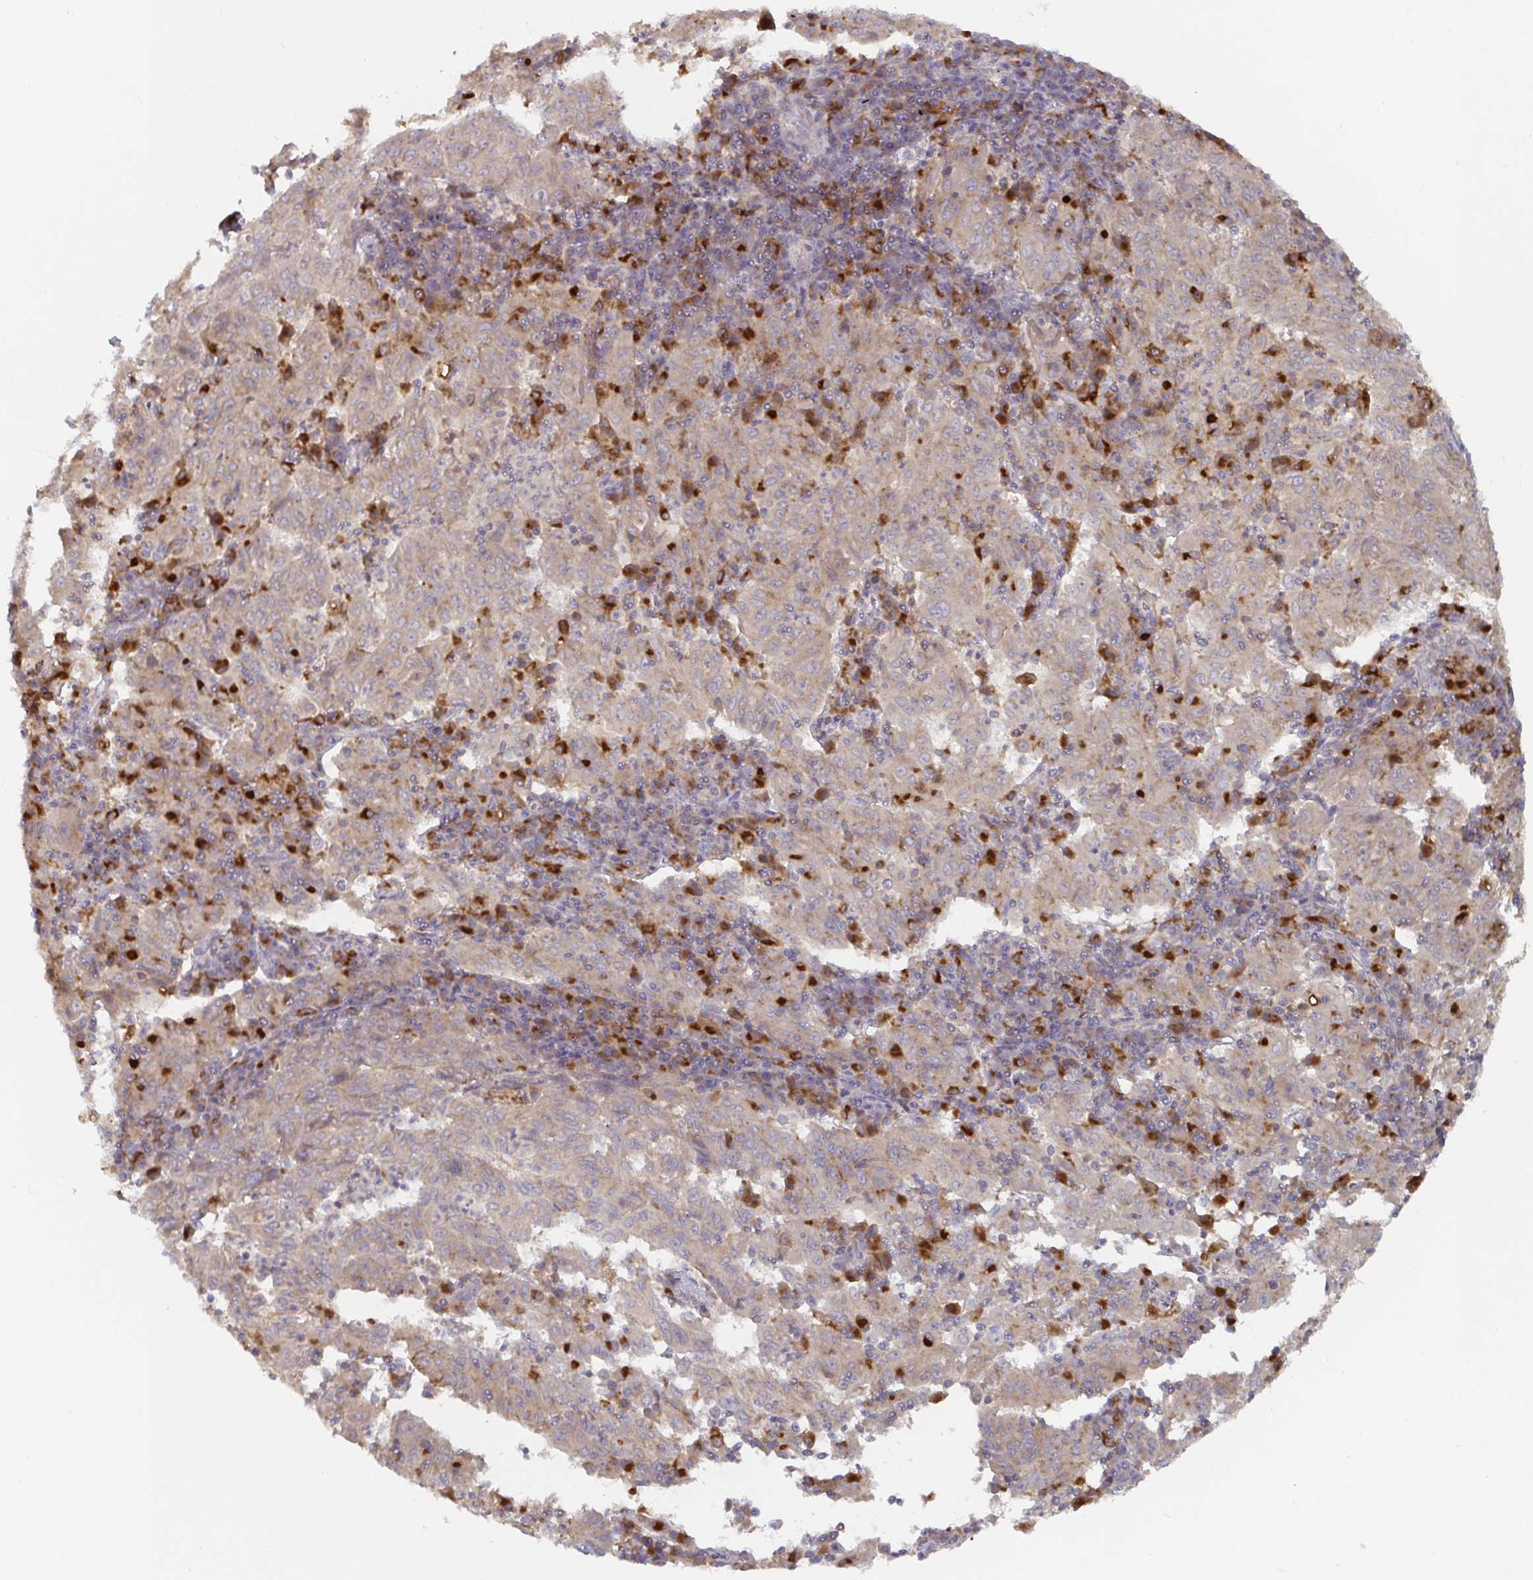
{"staining": {"intensity": "weak", "quantity": "<25%", "location": "cytoplasmic/membranous"}, "tissue": "pancreatic cancer", "cell_type": "Tumor cells", "image_type": "cancer", "snomed": [{"axis": "morphology", "description": "Adenocarcinoma, NOS"}, {"axis": "topography", "description": "Pancreas"}], "caption": "The photomicrograph shows no staining of tumor cells in pancreatic adenocarcinoma.", "gene": "CDH18", "patient": {"sex": "male", "age": 63}}